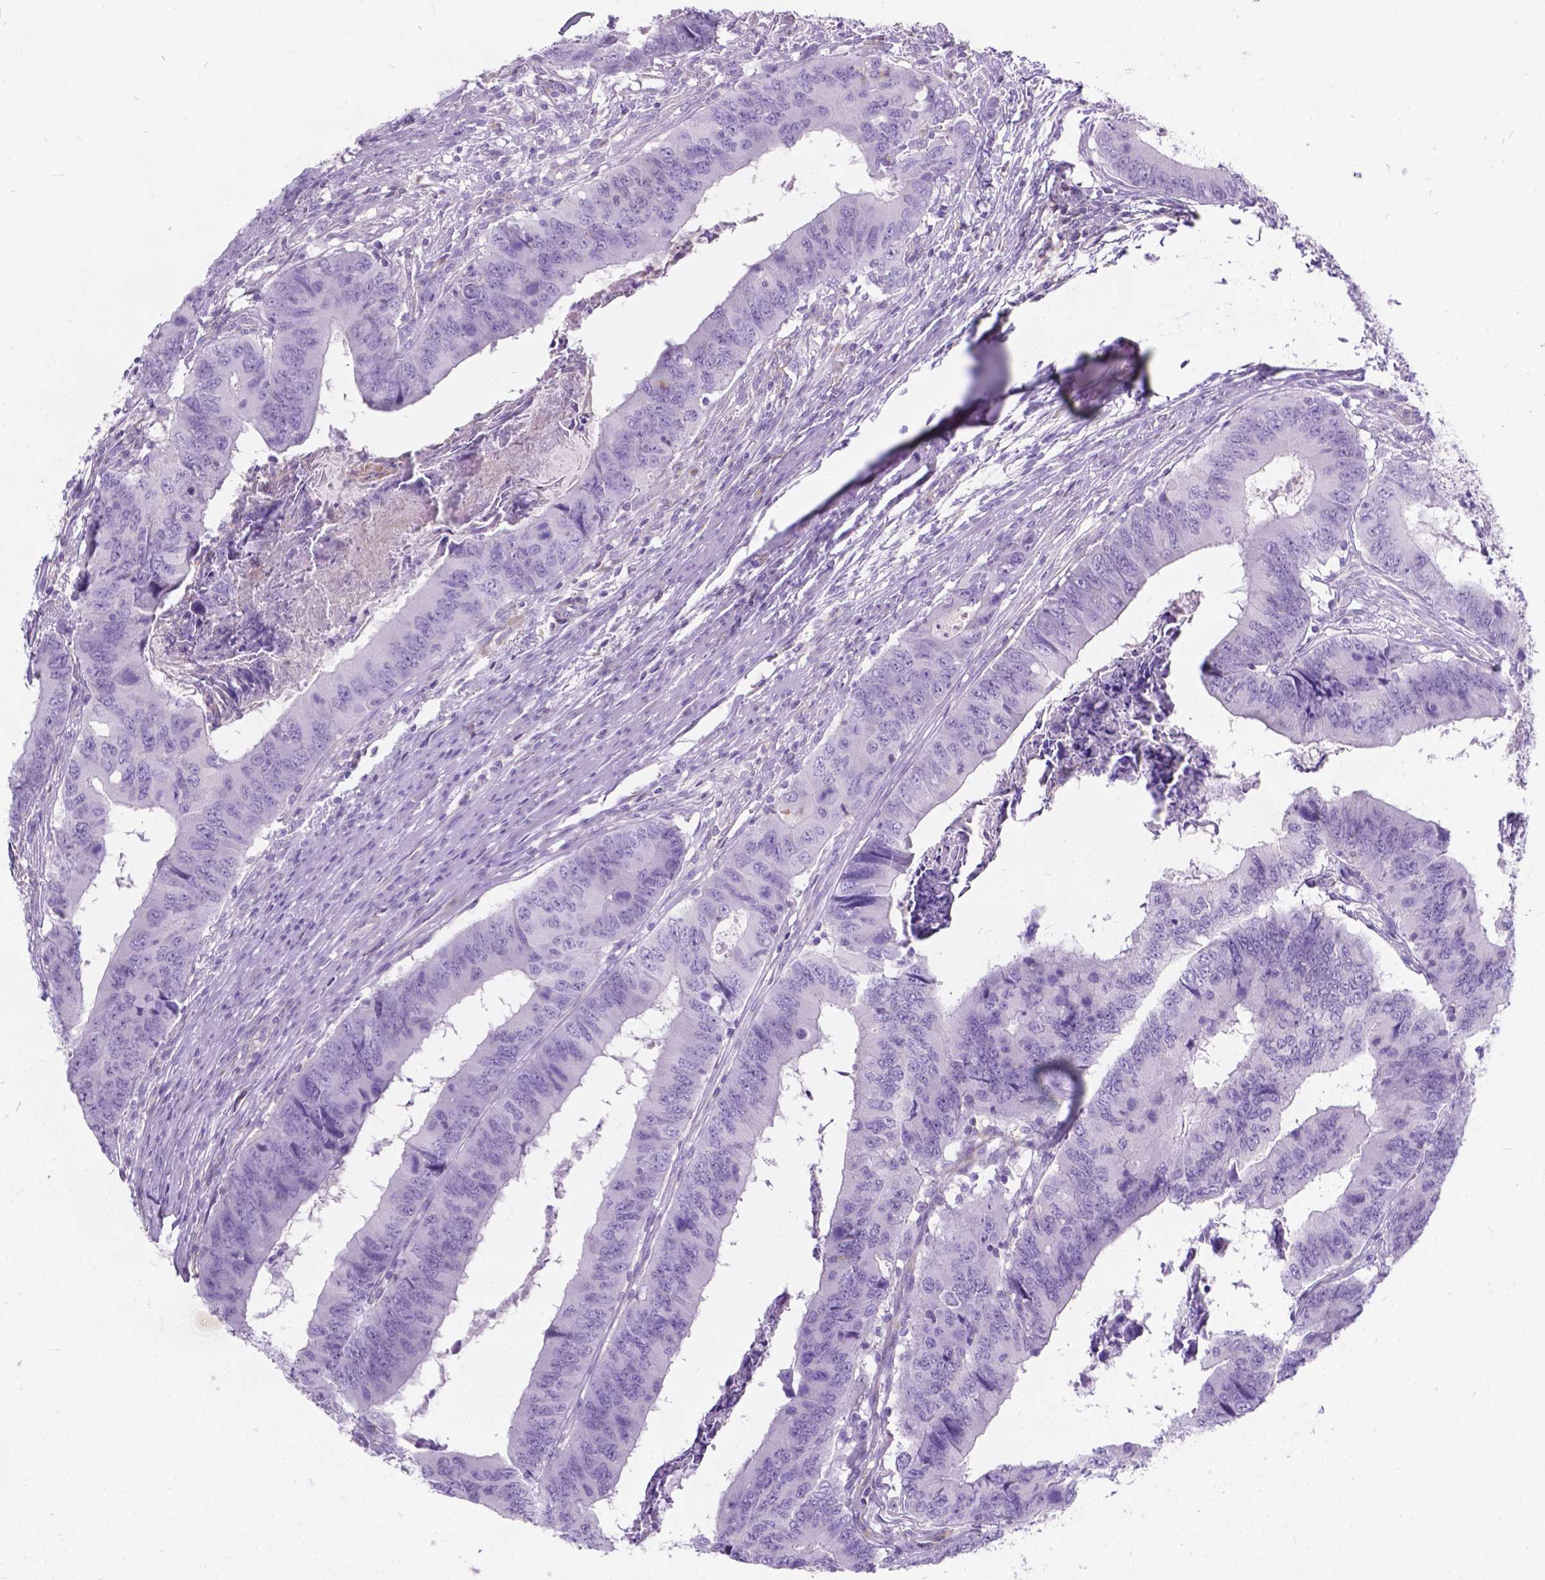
{"staining": {"intensity": "negative", "quantity": "none", "location": "none"}, "tissue": "colorectal cancer", "cell_type": "Tumor cells", "image_type": "cancer", "snomed": [{"axis": "morphology", "description": "Adenocarcinoma, NOS"}, {"axis": "topography", "description": "Colon"}], "caption": "This photomicrograph is of colorectal cancer (adenocarcinoma) stained with immunohistochemistry to label a protein in brown with the nuclei are counter-stained blue. There is no staining in tumor cells. Brightfield microscopy of IHC stained with DAB (brown) and hematoxylin (blue), captured at high magnification.", "gene": "KIAA0040", "patient": {"sex": "male", "age": 53}}